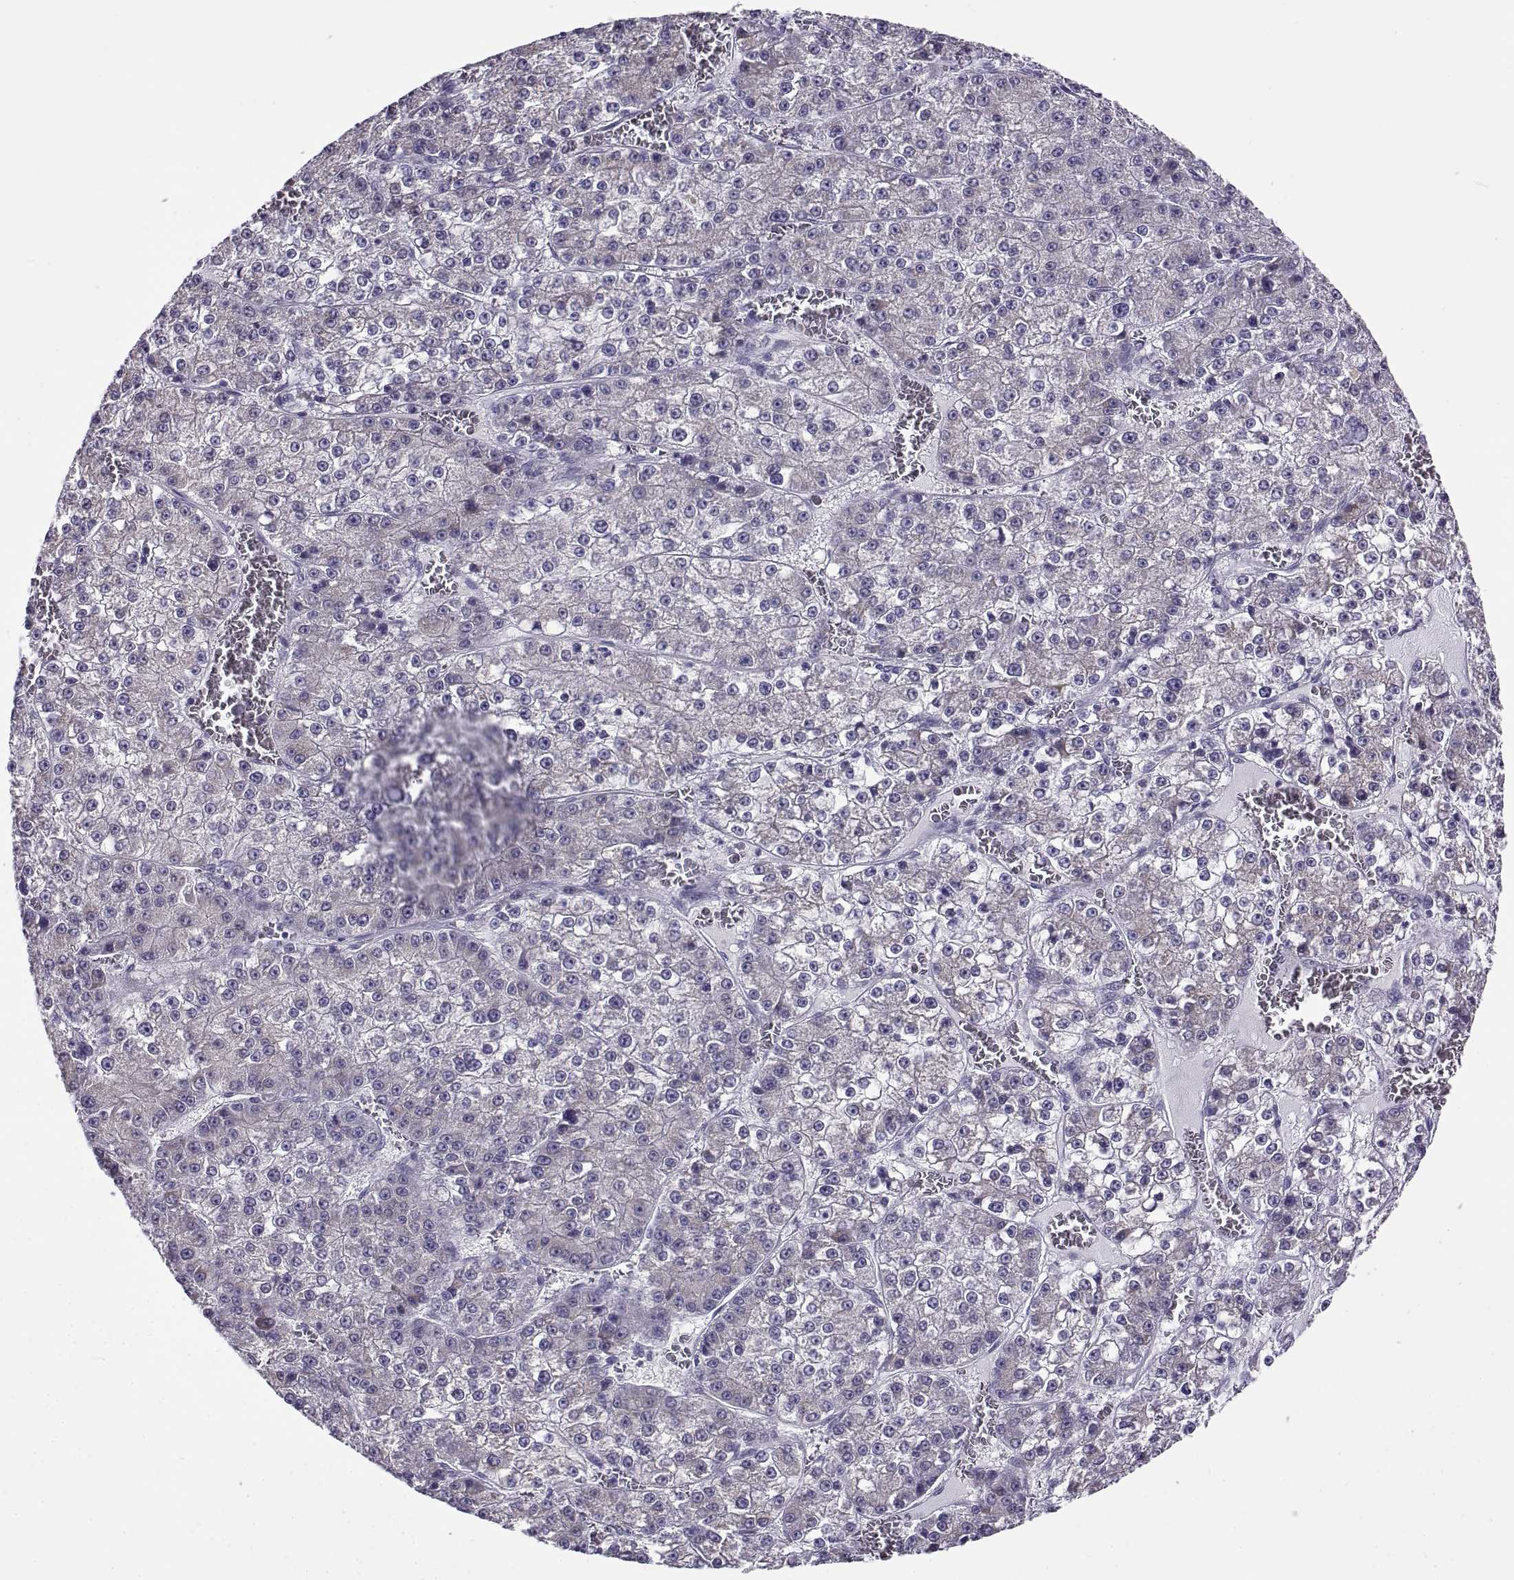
{"staining": {"intensity": "negative", "quantity": "none", "location": "none"}, "tissue": "liver cancer", "cell_type": "Tumor cells", "image_type": "cancer", "snomed": [{"axis": "morphology", "description": "Carcinoma, Hepatocellular, NOS"}, {"axis": "topography", "description": "Liver"}], "caption": "This is an immunohistochemistry histopathology image of liver cancer. There is no positivity in tumor cells.", "gene": "FEZF1", "patient": {"sex": "female", "age": 73}}